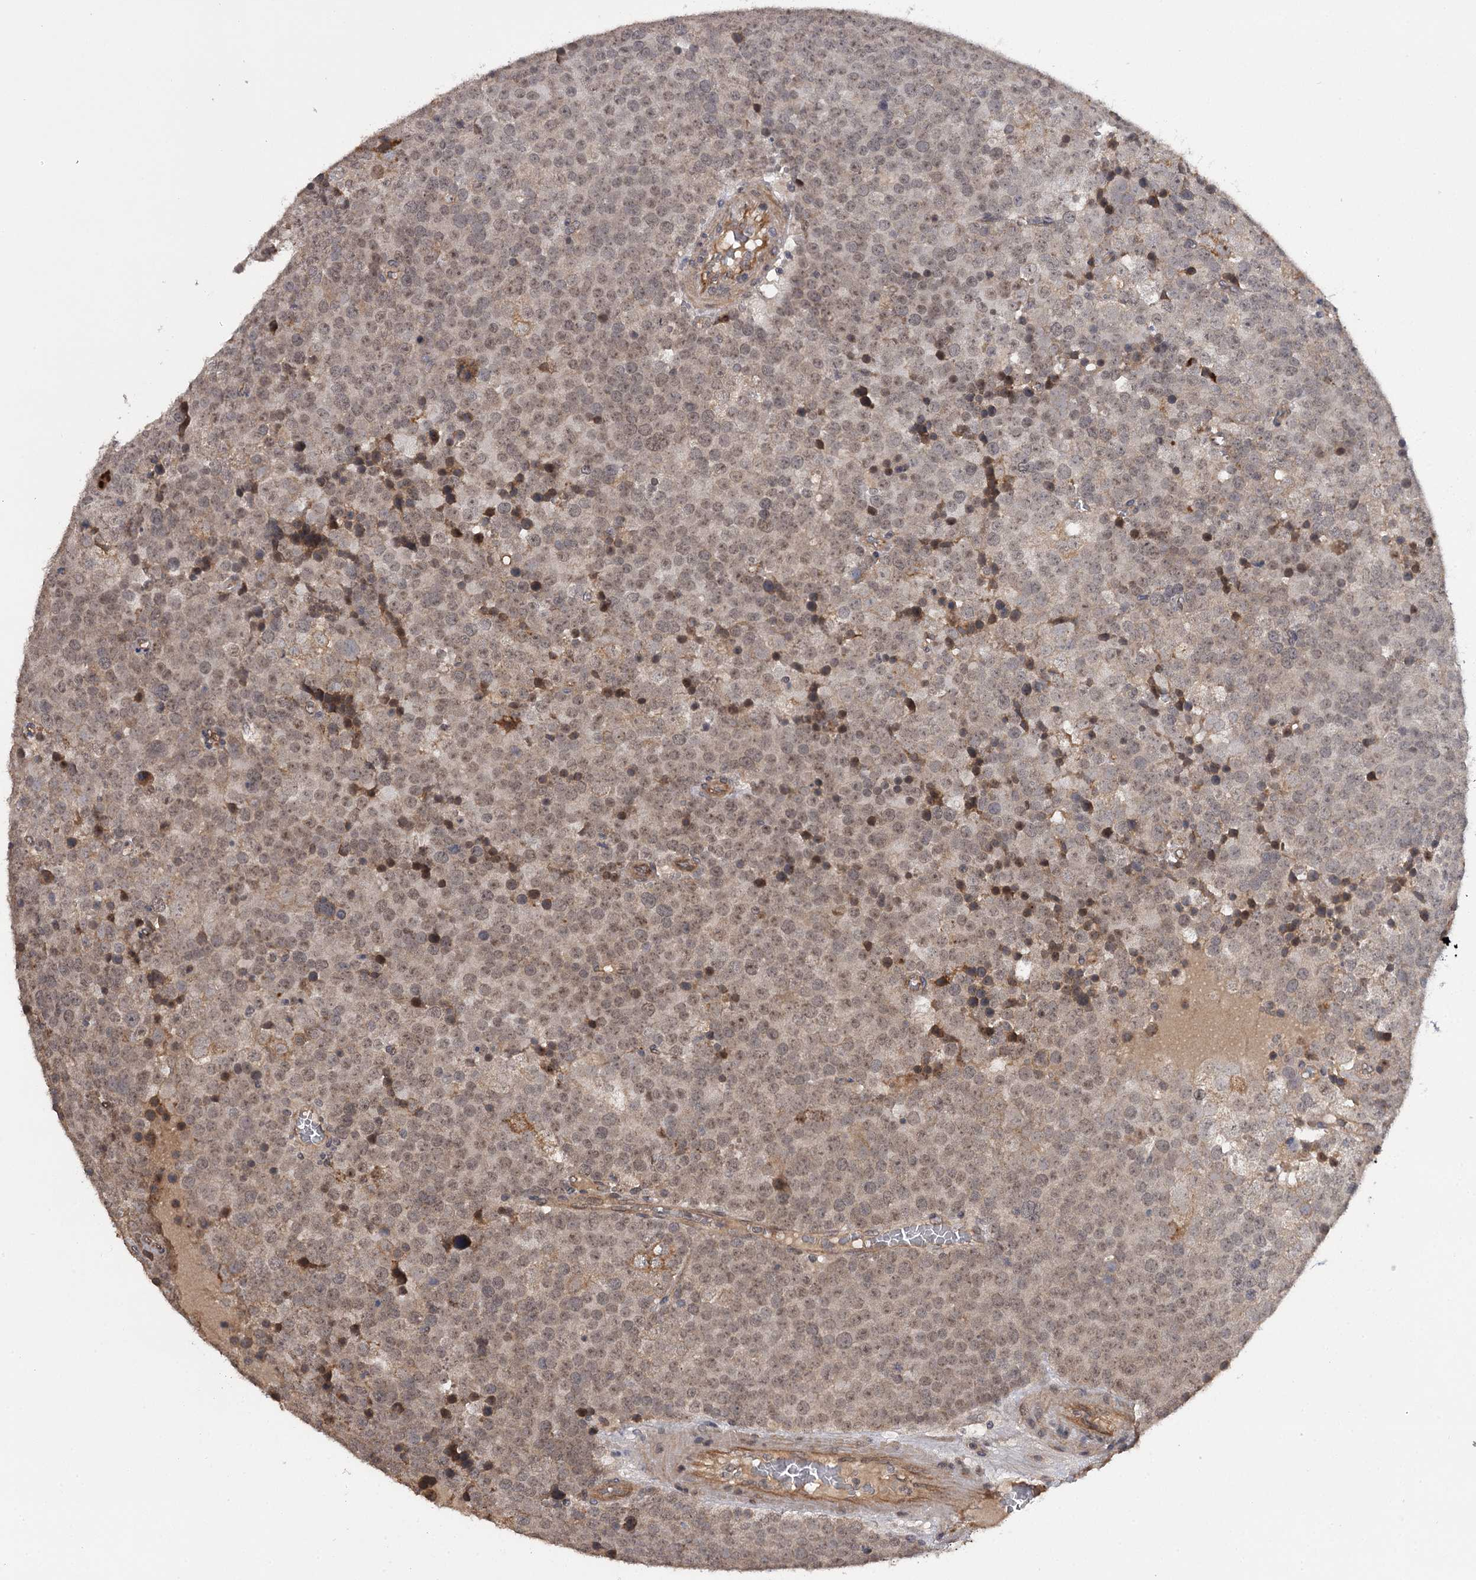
{"staining": {"intensity": "moderate", "quantity": "25%-75%", "location": "nuclear"}, "tissue": "testis cancer", "cell_type": "Tumor cells", "image_type": "cancer", "snomed": [{"axis": "morphology", "description": "Seminoma, NOS"}, {"axis": "topography", "description": "Testis"}], "caption": "The photomicrograph exhibits immunohistochemical staining of testis seminoma. There is moderate nuclear staining is seen in about 25%-75% of tumor cells.", "gene": "CWF19L2", "patient": {"sex": "male", "age": 71}}